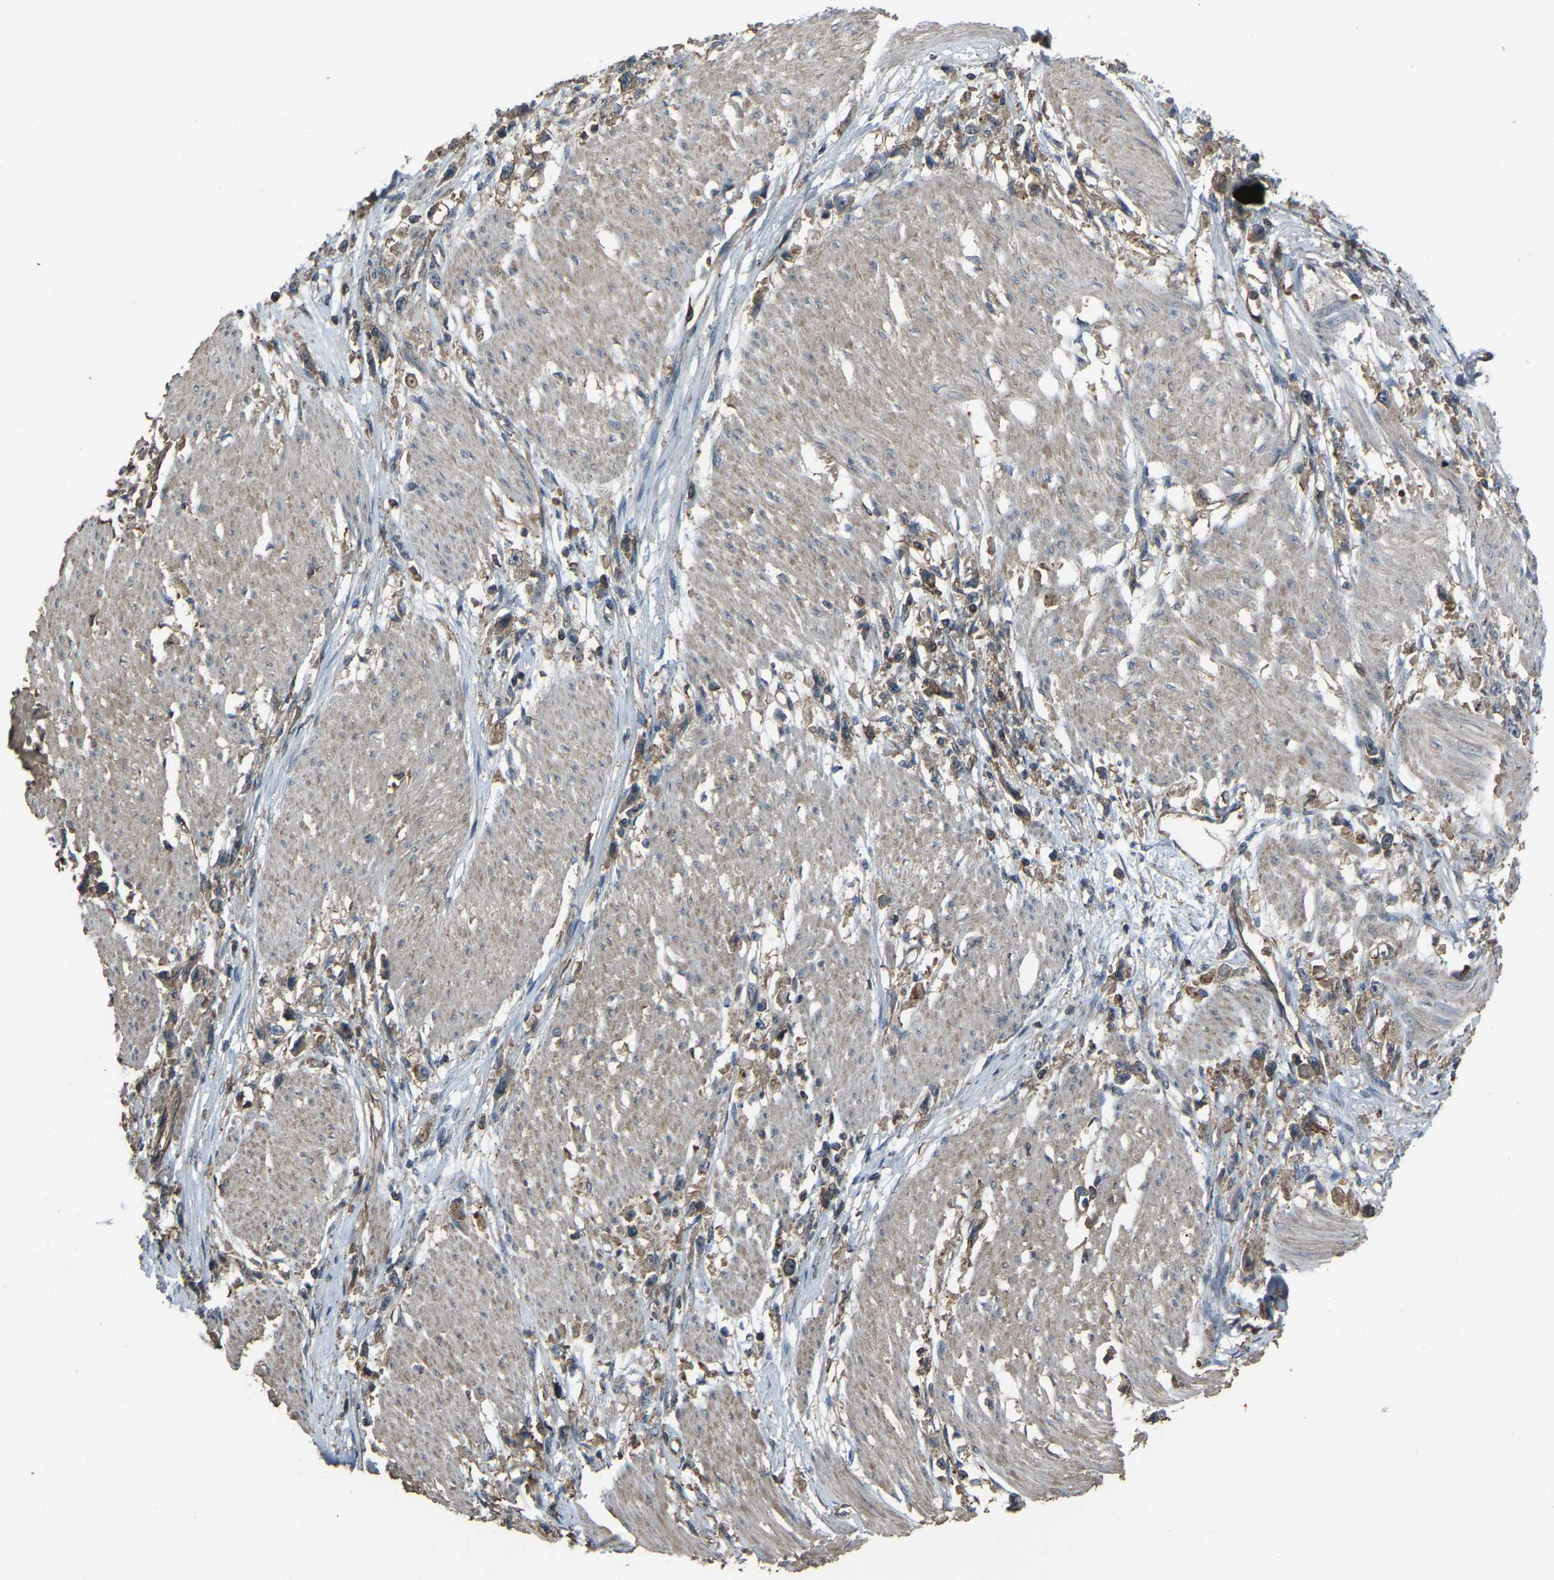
{"staining": {"intensity": "weak", "quantity": ">75%", "location": "cytoplasmic/membranous"}, "tissue": "stomach cancer", "cell_type": "Tumor cells", "image_type": "cancer", "snomed": [{"axis": "morphology", "description": "Adenocarcinoma, NOS"}, {"axis": "topography", "description": "Stomach"}], "caption": "Immunohistochemical staining of adenocarcinoma (stomach) shows low levels of weak cytoplasmic/membranous protein positivity in approximately >75% of tumor cells. The staining is performed using DAB (3,3'-diaminobenzidine) brown chromogen to label protein expression. The nuclei are counter-stained blue using hematoxylin.", "gene": "SLC4A2", "patient": {"sex": "female", "age": 59}}